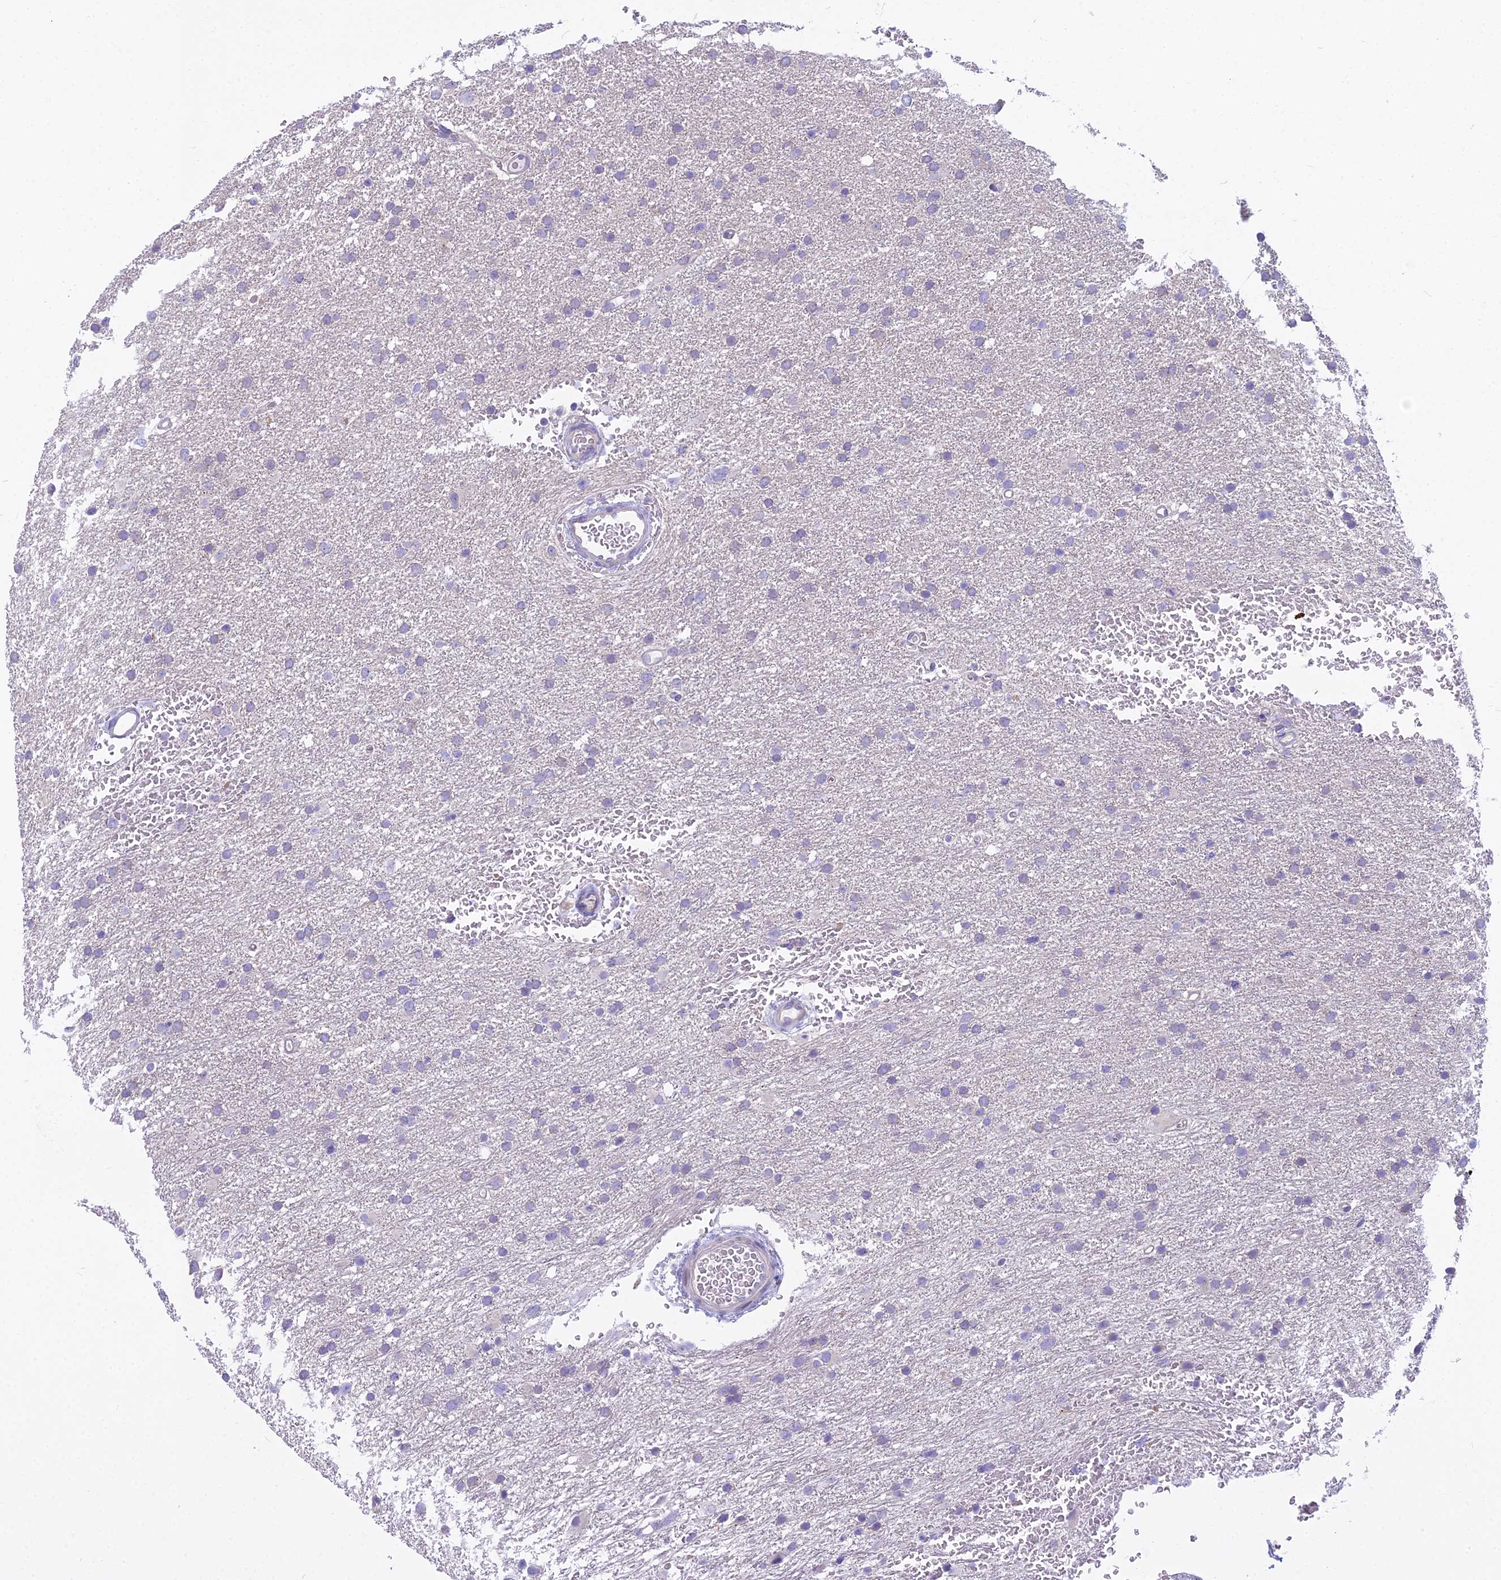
{"staining": {"intensity": "negative", "quantity": "none", "location": "none"}, "tissue": "glioma", "cell_type": "Tumor cells", "image_type": "cancer", "snomed": [{"axis": "morphology", "description": "Glioma, malignant, High grade"}, {"axis": "topography", "description": "Cerebral cortex"}], "caption": "Immunohistochemical staining of human glioma displays no significant expression in tumor cells.", "gene": "PCDHB14", "patient": {"sex": "female", "age": 36}}